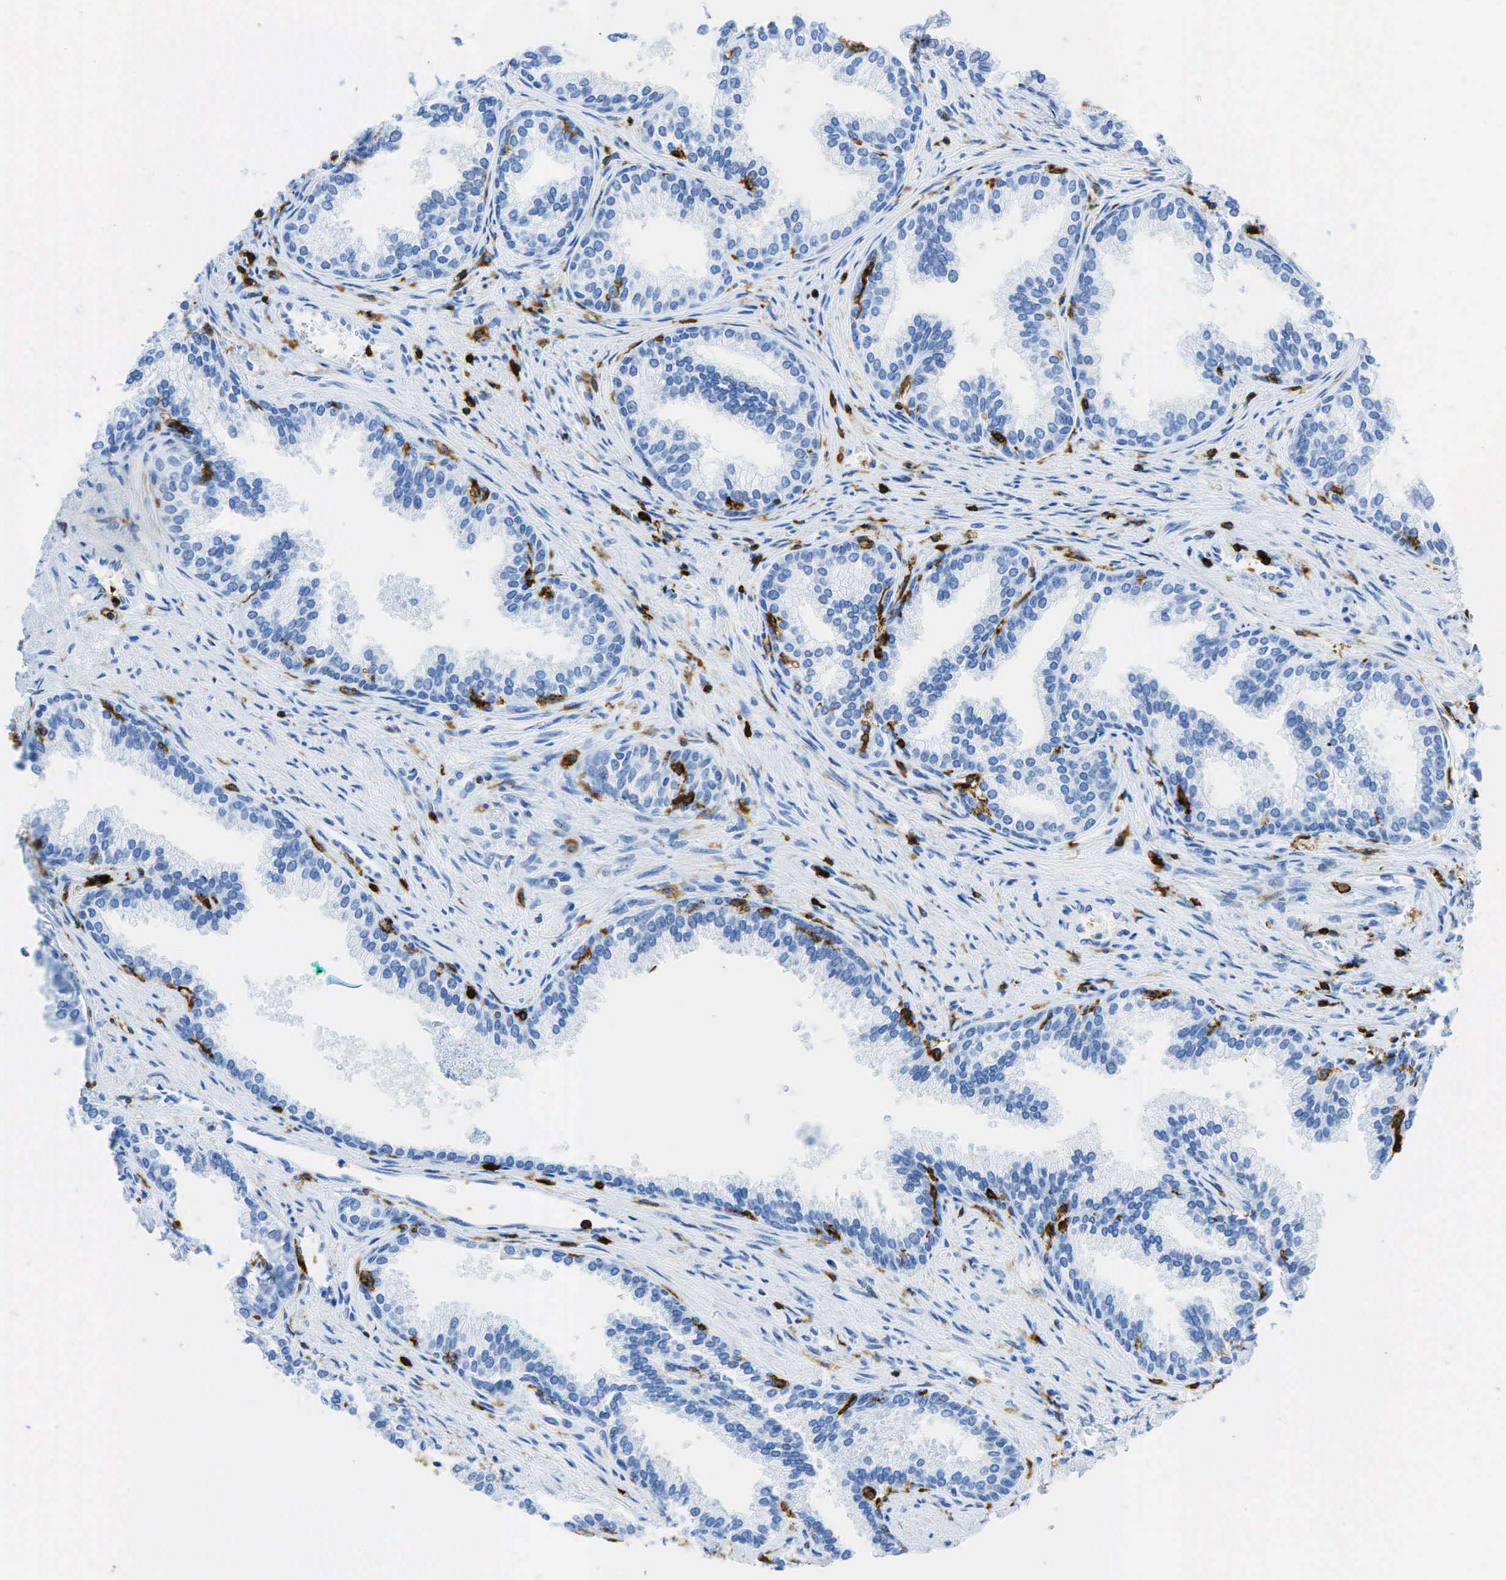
{"staining": {"intensity": "negative", "quantity": "none", "location": "none"}, "tissue": "prostate", "cell_type": "Glandular cells", "image_type": "normal", "snomed": [{"axis": "morphology", "description": "Normal tissue, NOS"}, {"axis": "topography", "description": "Prostate"}], "caption": "Immunohistochemistry of benign prostate exhibits no staining in glandular cells.", "gene": "PTPRC", "patient": {"sex": "male", "age": 68}}